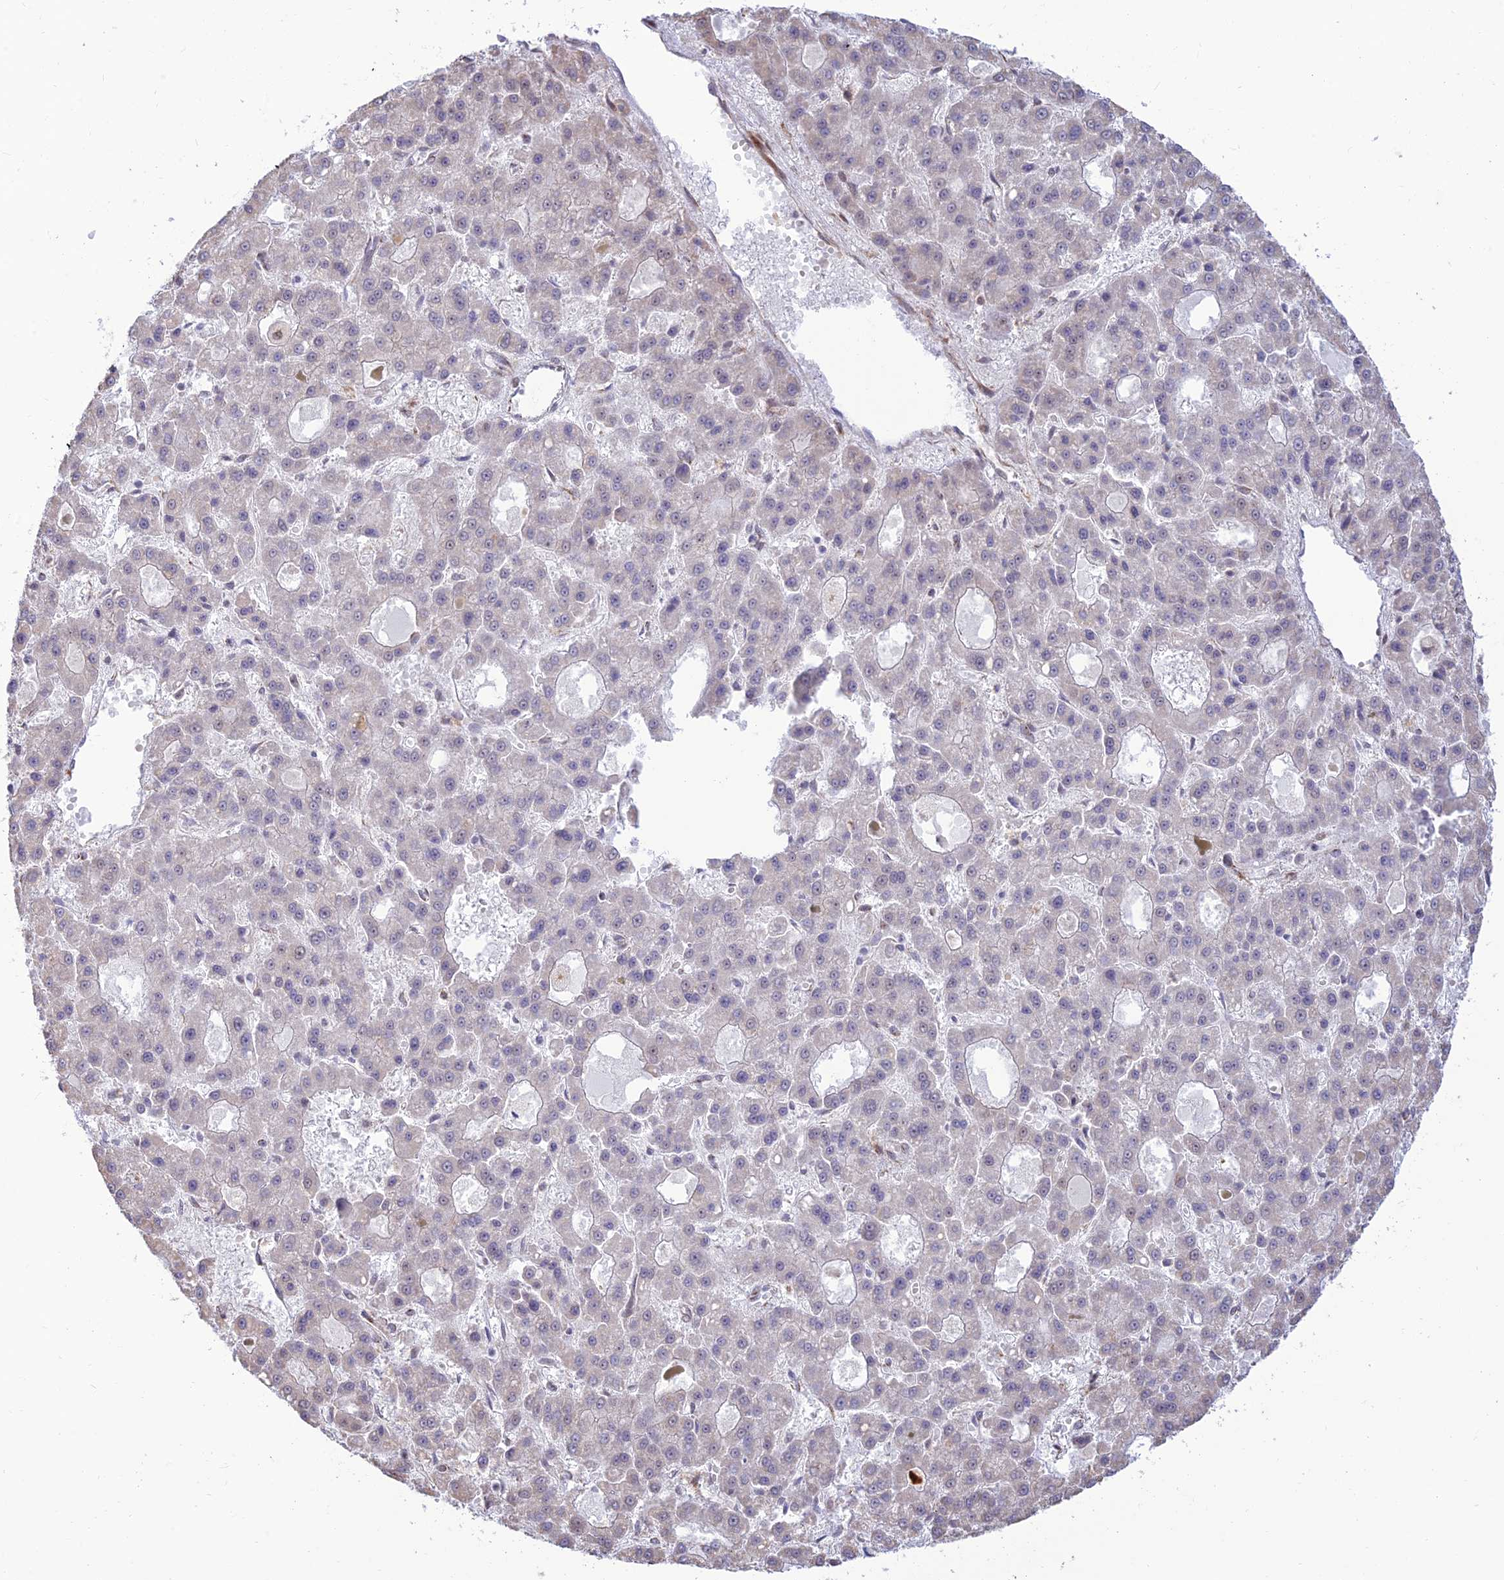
{"staining": {"intensity": "negative", "quantity": "none", "location": "none"}, "tissue": "liver cancer", "cell_type": "Tumor cells", "image_type": "cancer", "snomed": [{"axis": "morphology", "description": "Carcinoma, Hepatocellular, NOS"}, {"axis": "topography", "description": "Liver"}], "caption": "This is a photomicrograph of immunohistochemistry (IHC) staining of liver hepatocellular carcinoma, which shows no positivity in tumor cells. (Immunohistochemistry, brightfield microscopy, high magnification).", "gene": "GOLGA3", "patient": {"sex": "male", "age": 70}}